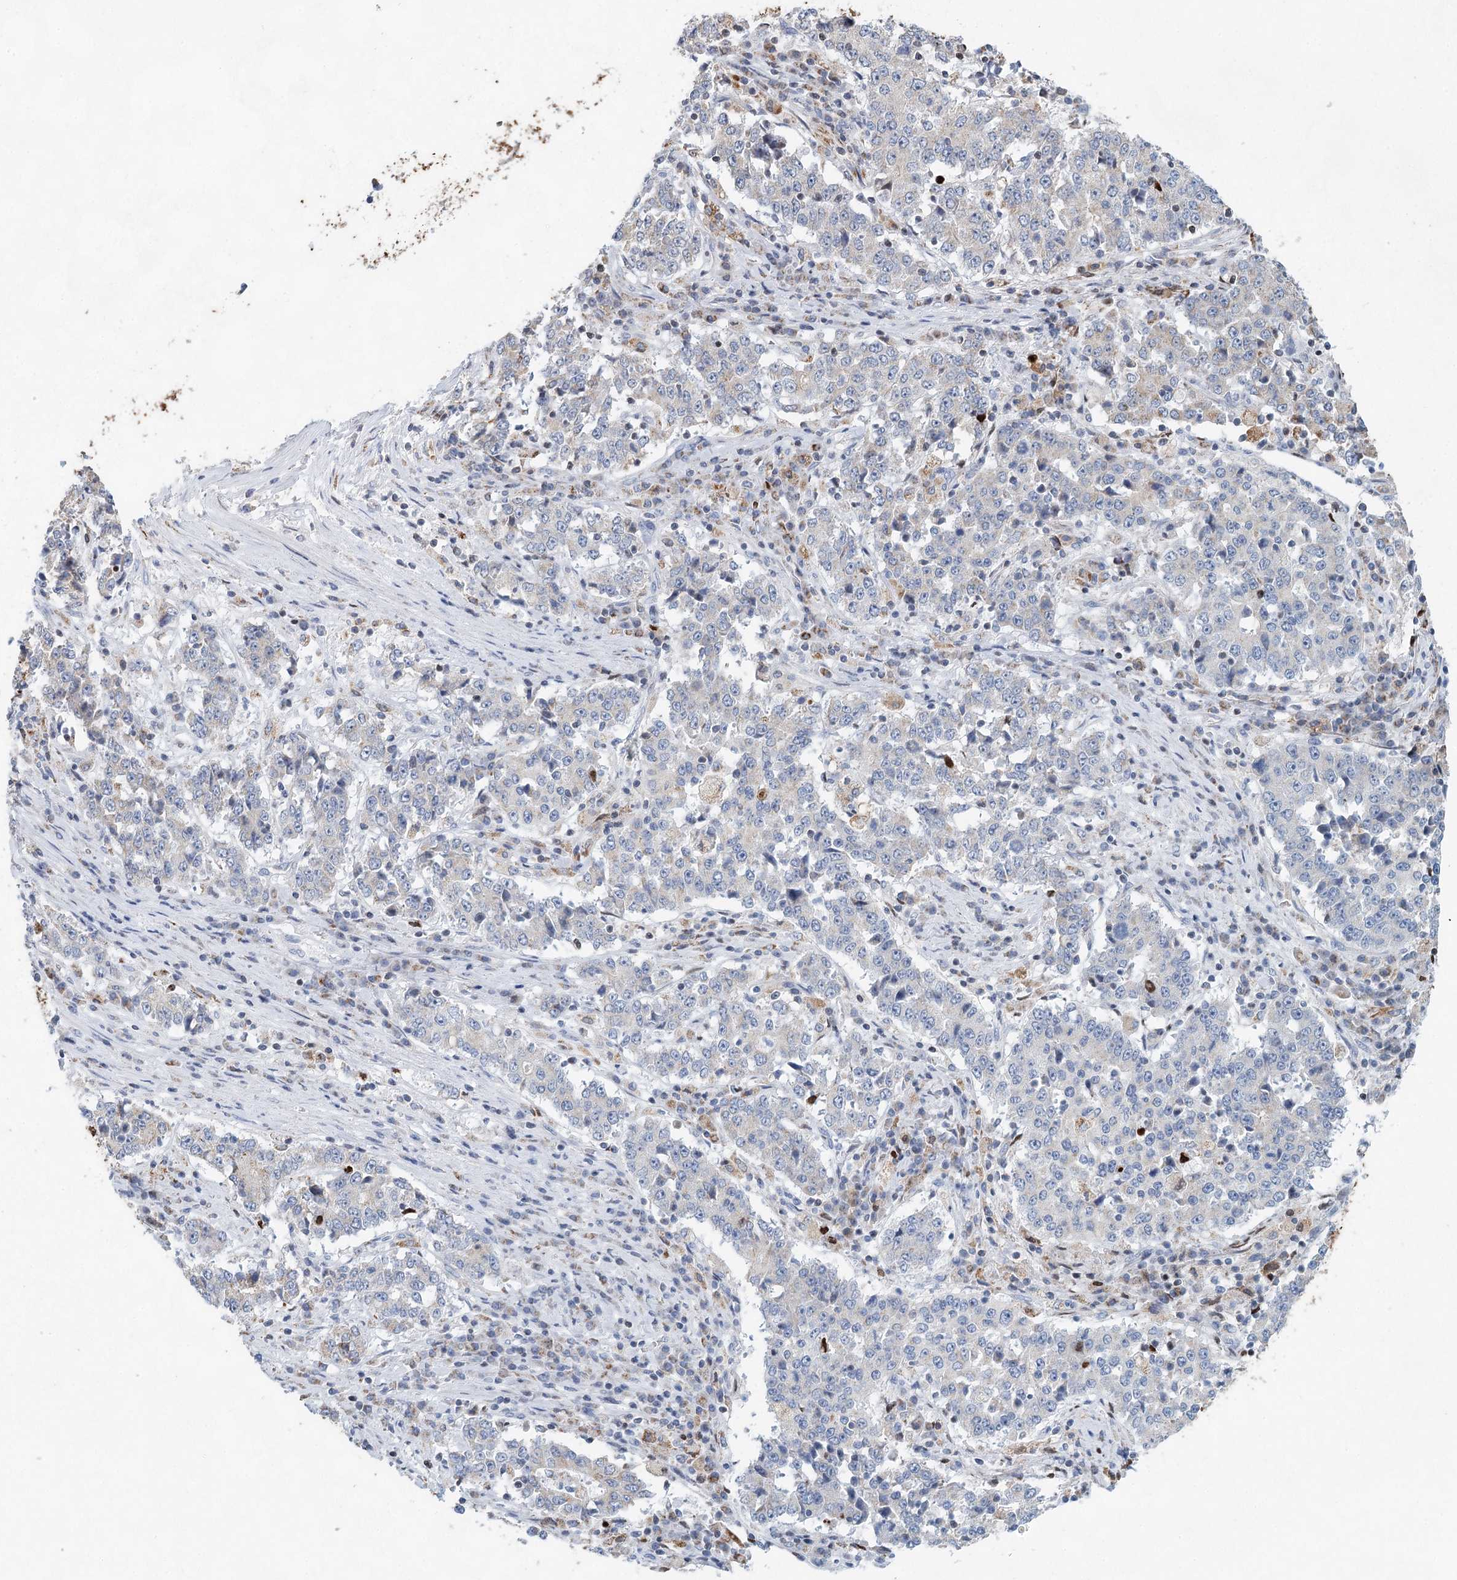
{"staining": {"intensity": "negative", "quantity": "none", "location": "none"}, "tissue": "stomach cancer", "cell_type": "Tumor cells", "image_type": "cancer", "snomed": [{"axis": "morphology", "description": "Adenocarcinoma, NOS"}, {"axis": "topography", "description": "Stomach"}], "caption": "Tumor cells show no significant protein staining in stomach cancer (adenocarcinoma).", "gene": "XPO6", "patient": {"sex": "male", "age": 59}}